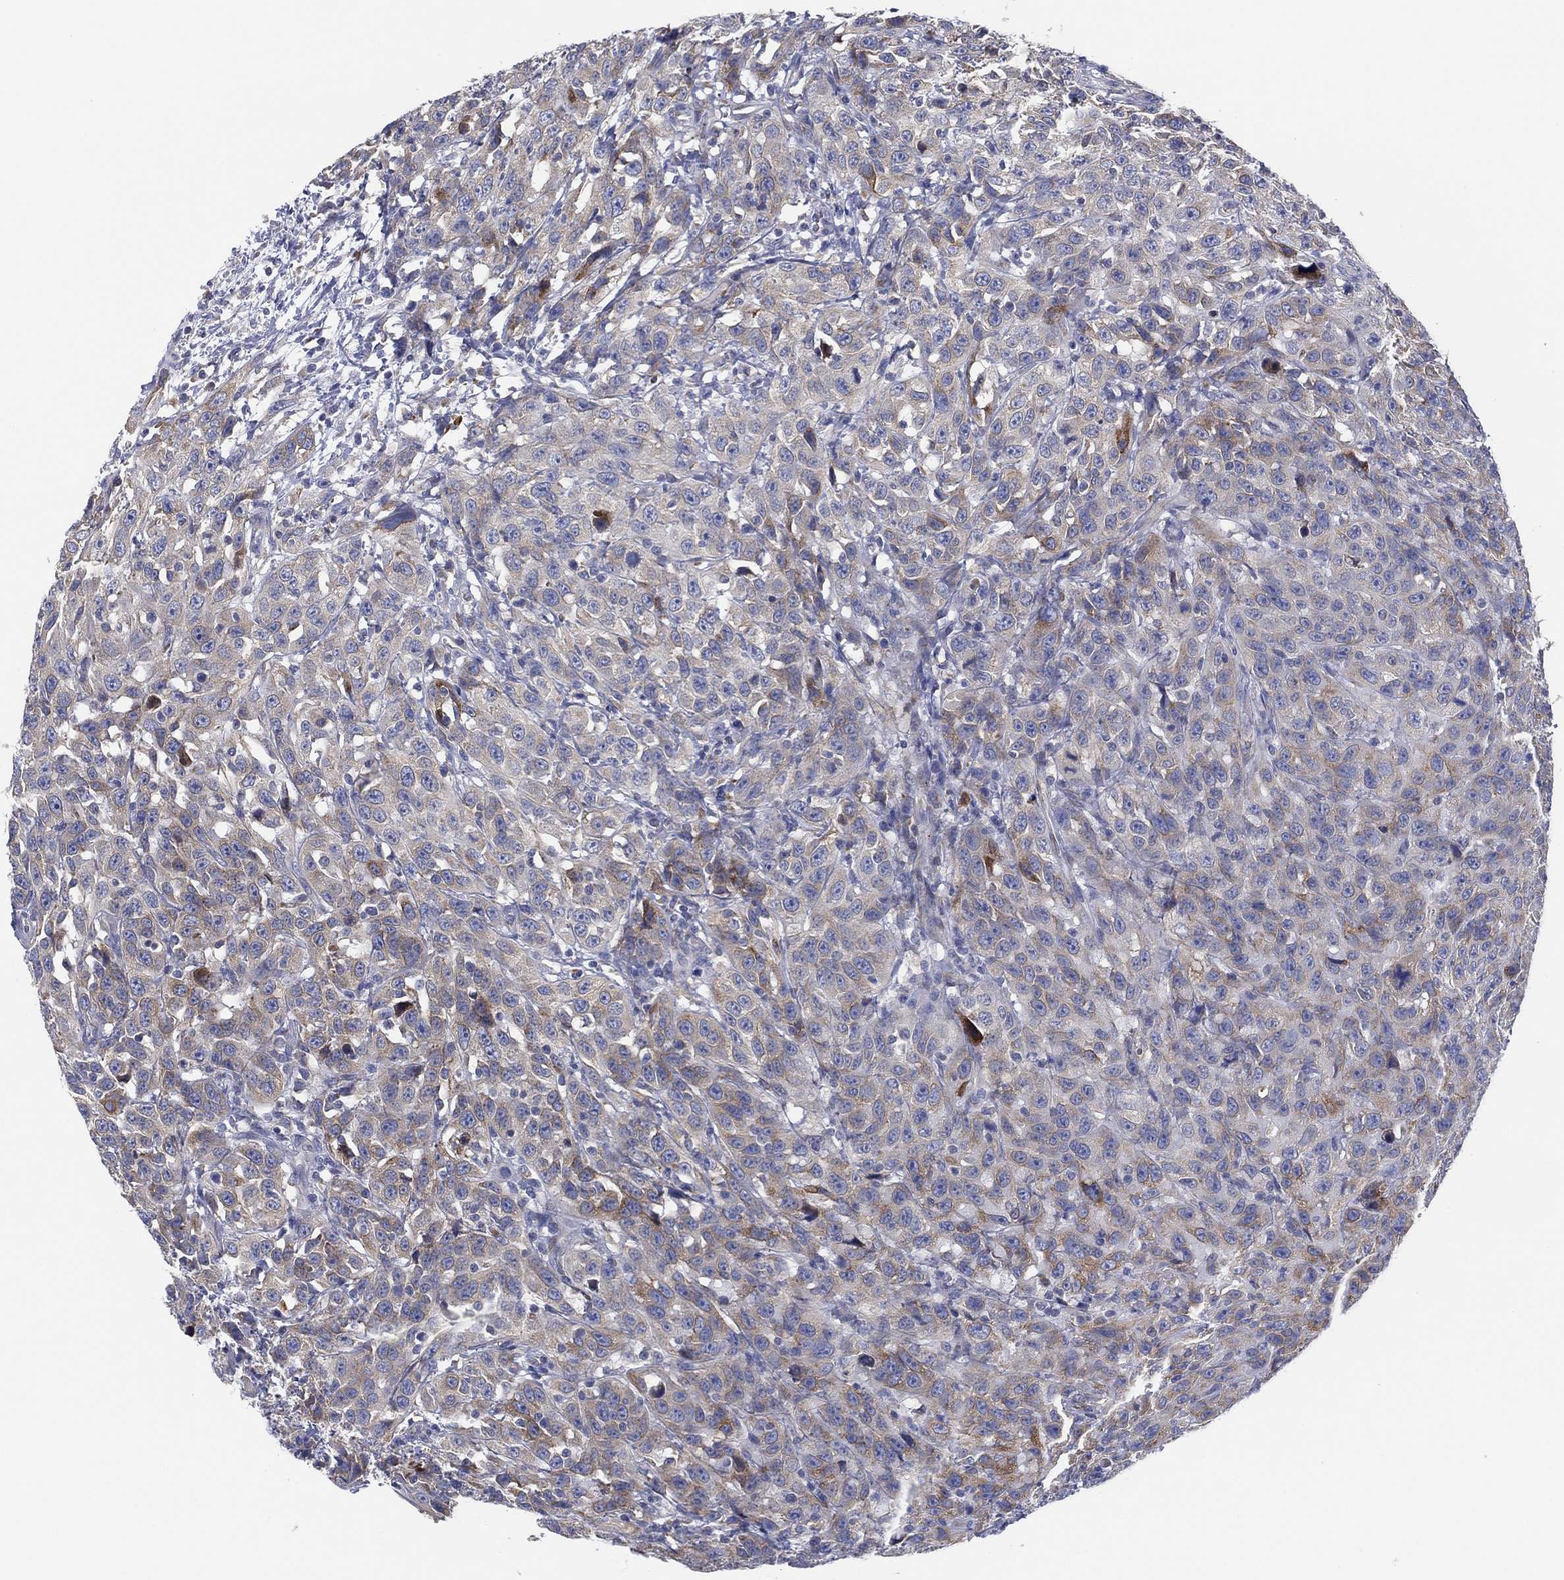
{"staining": {"intensity": "moderate", "quantity": "<25%", "location": "cytoplasmic/membranous"}, "tissue": "urothelial cancer", "cell_type": "Tumor cells", "image_type": "cancer", "snomed": [{"axis": "morphology", "description": "Urothelial carcinoma, NOS"}, {"axis": "morphology", "description": "Urothelial carcinoma, High grade"}, {"axis": "topography", "description": "Urinary bladder"}], "caption": "Urothelial cancer stained for a protein exhibits moderate cytoplasmic/membranous positivity in tumor cells.", "gene": "TMEM40", "patient": {"sex": "female", "age": 73}}